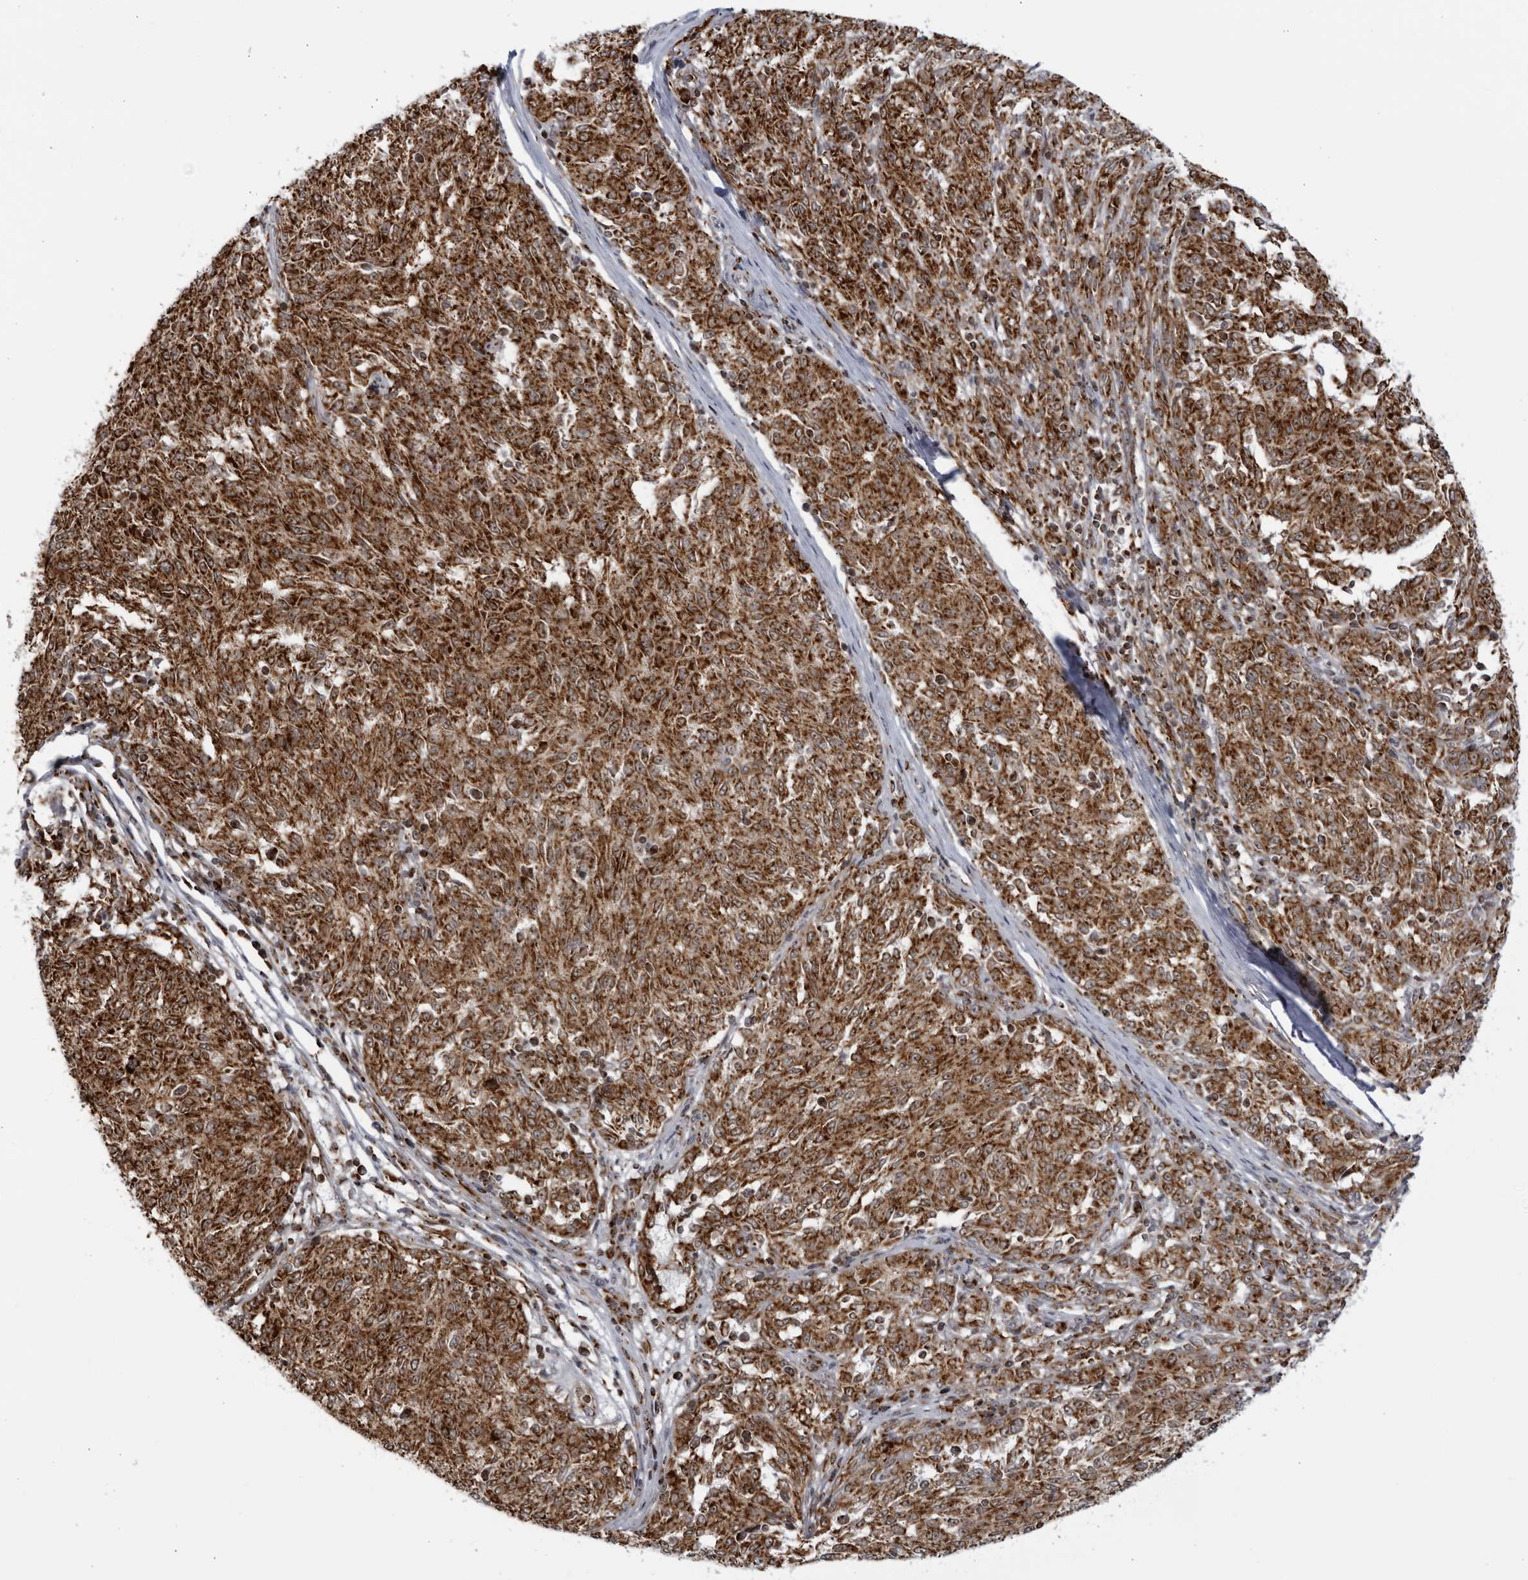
{"staining": {"intensity": "strong", "quantity": ">75%", "location": "cytoplasmic/membranous,nuclear"}, "tissue": "melanoma", "cell_type": "Tumor cells", "image_type": "cancer", "snomed": [{"axis": "morphology", "description": "Malignant melanoma, NOS"}, {"axis": "topography", "description": "Skin"}], "caption": "Melanoma was stained to show a protein in brown. There is high levels of strong cytoplasmic/membranous and nuclear staining in approximately >75% of tumor cells.", "gene": "RBM34", "patient": {"sex": "female", "age": 72}}